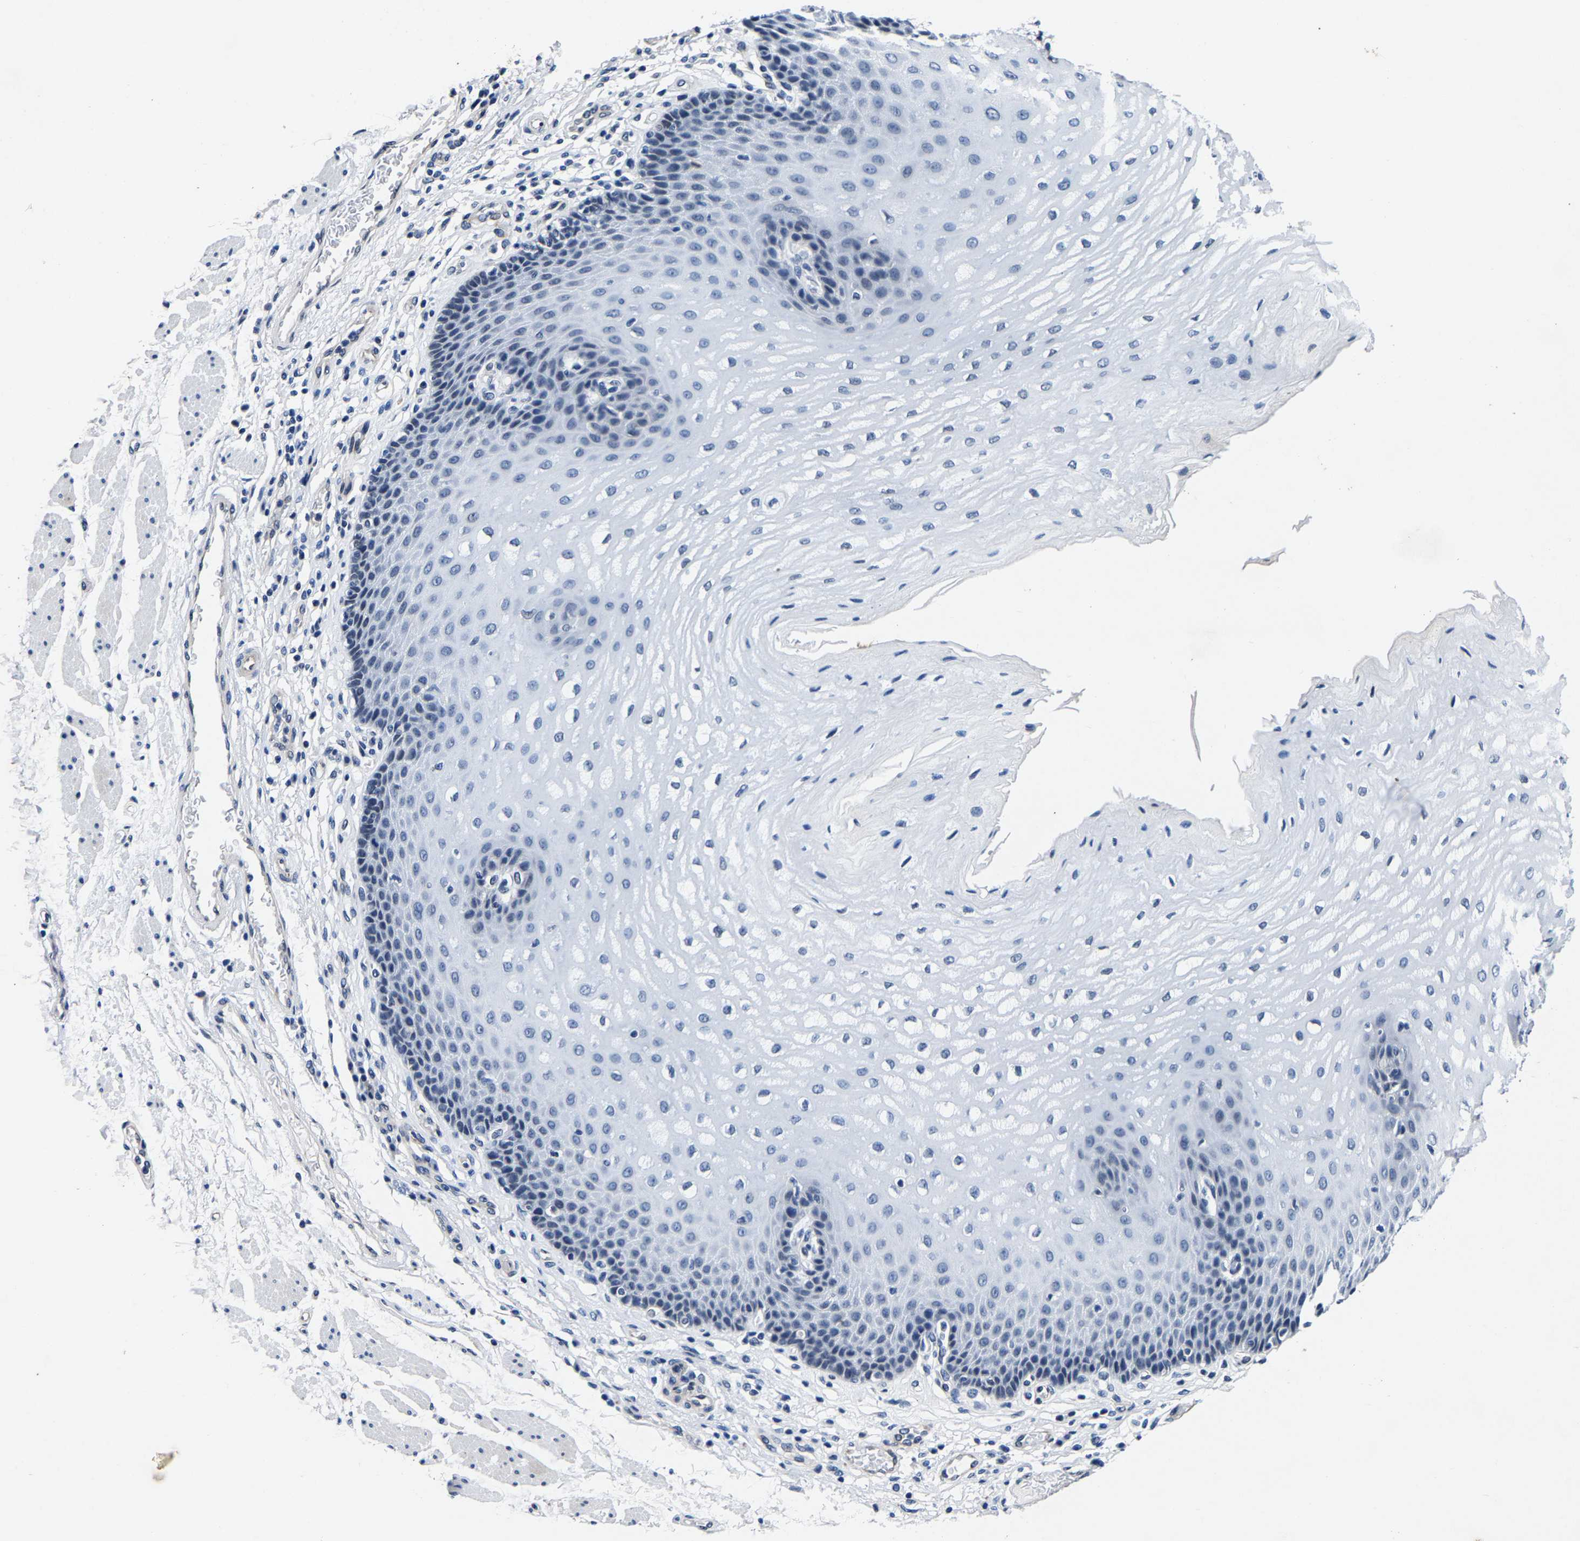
{"staining": {"intensity": "negative", "quantity": "none", "location": "none"}, "tissue": "esophagus", "cell_type": "Squamous epithelial cells", "image_type": "normal", "snomed": [{"axis": "morphology", "description": "Normal tissue, NOS"}, {"axis": "topography", "description": "Esophagus"}], "caption": "IHC photomicrograph of benign esophagus: human esophagus stained with DAB reveals no significant protein expression in squamous epithelial cells.", "gene": "UBN2", "patient": {"sex": "male", "age": 54}}